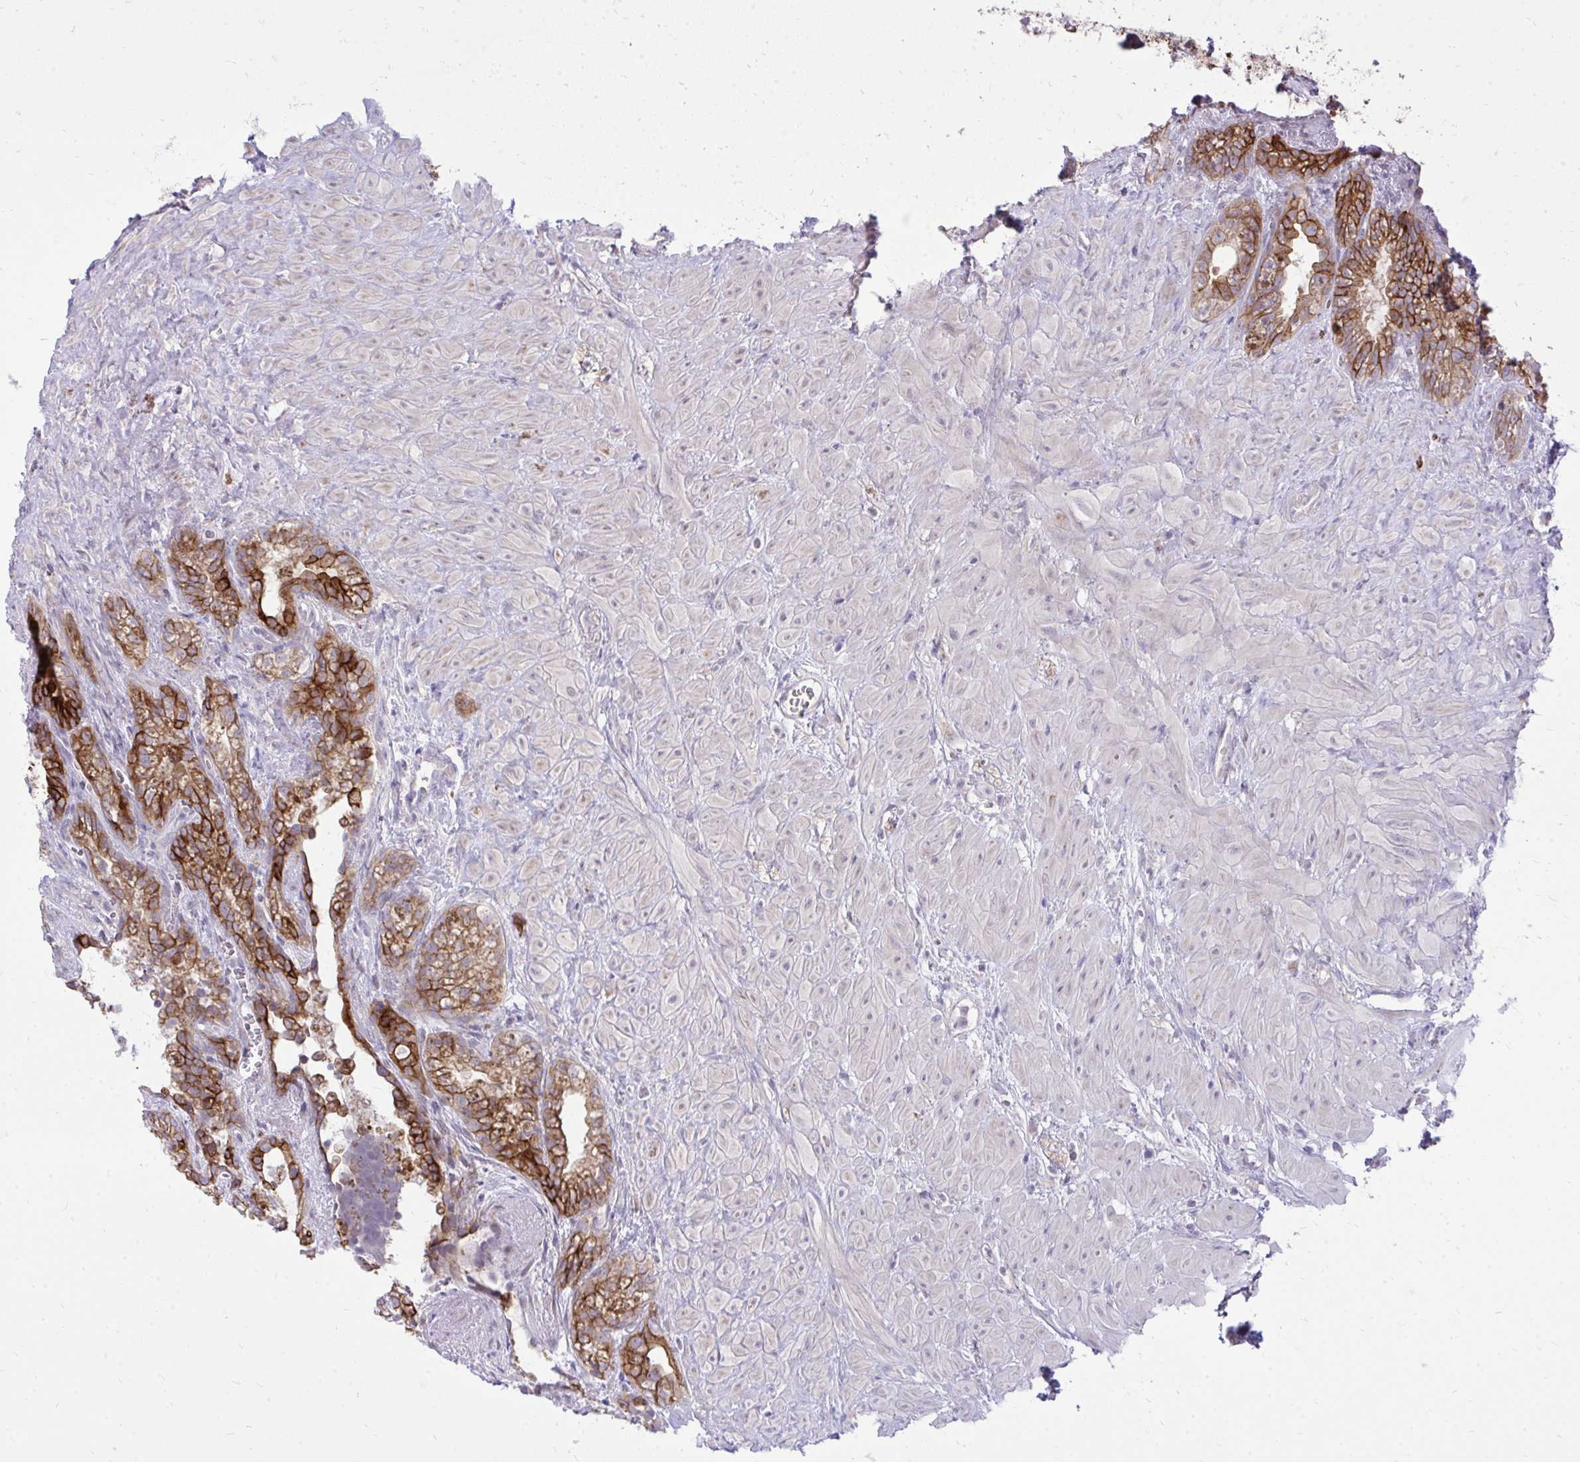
{"staining": {"intensity": "strong", "quantity": "25%-75%", "location": "cytoplasmic/membranous"}, "tissue": "seminal vesicle", "cell_type": "Glandular cells", "image_type": "normal", "snomed": [{"axis": "morphology", "description": "Normal tissue, NOS"}, {"axis": "topography", "description": "Seminal veicle"}], "caption": "Immunohistochemical staining of normal human seminal vesicle demonstrates high levels of strong cytoplasmic/membranous staining in about 25%-75% of glandular cells. Using DAB (3,3'-diaminobenzidine) (brown) and hematoxylin (blue) stains, captured at high magnification using brightfield microscopy.", "gene": "SPTBN2", "patient": {"sex": "male", "age": 76}}